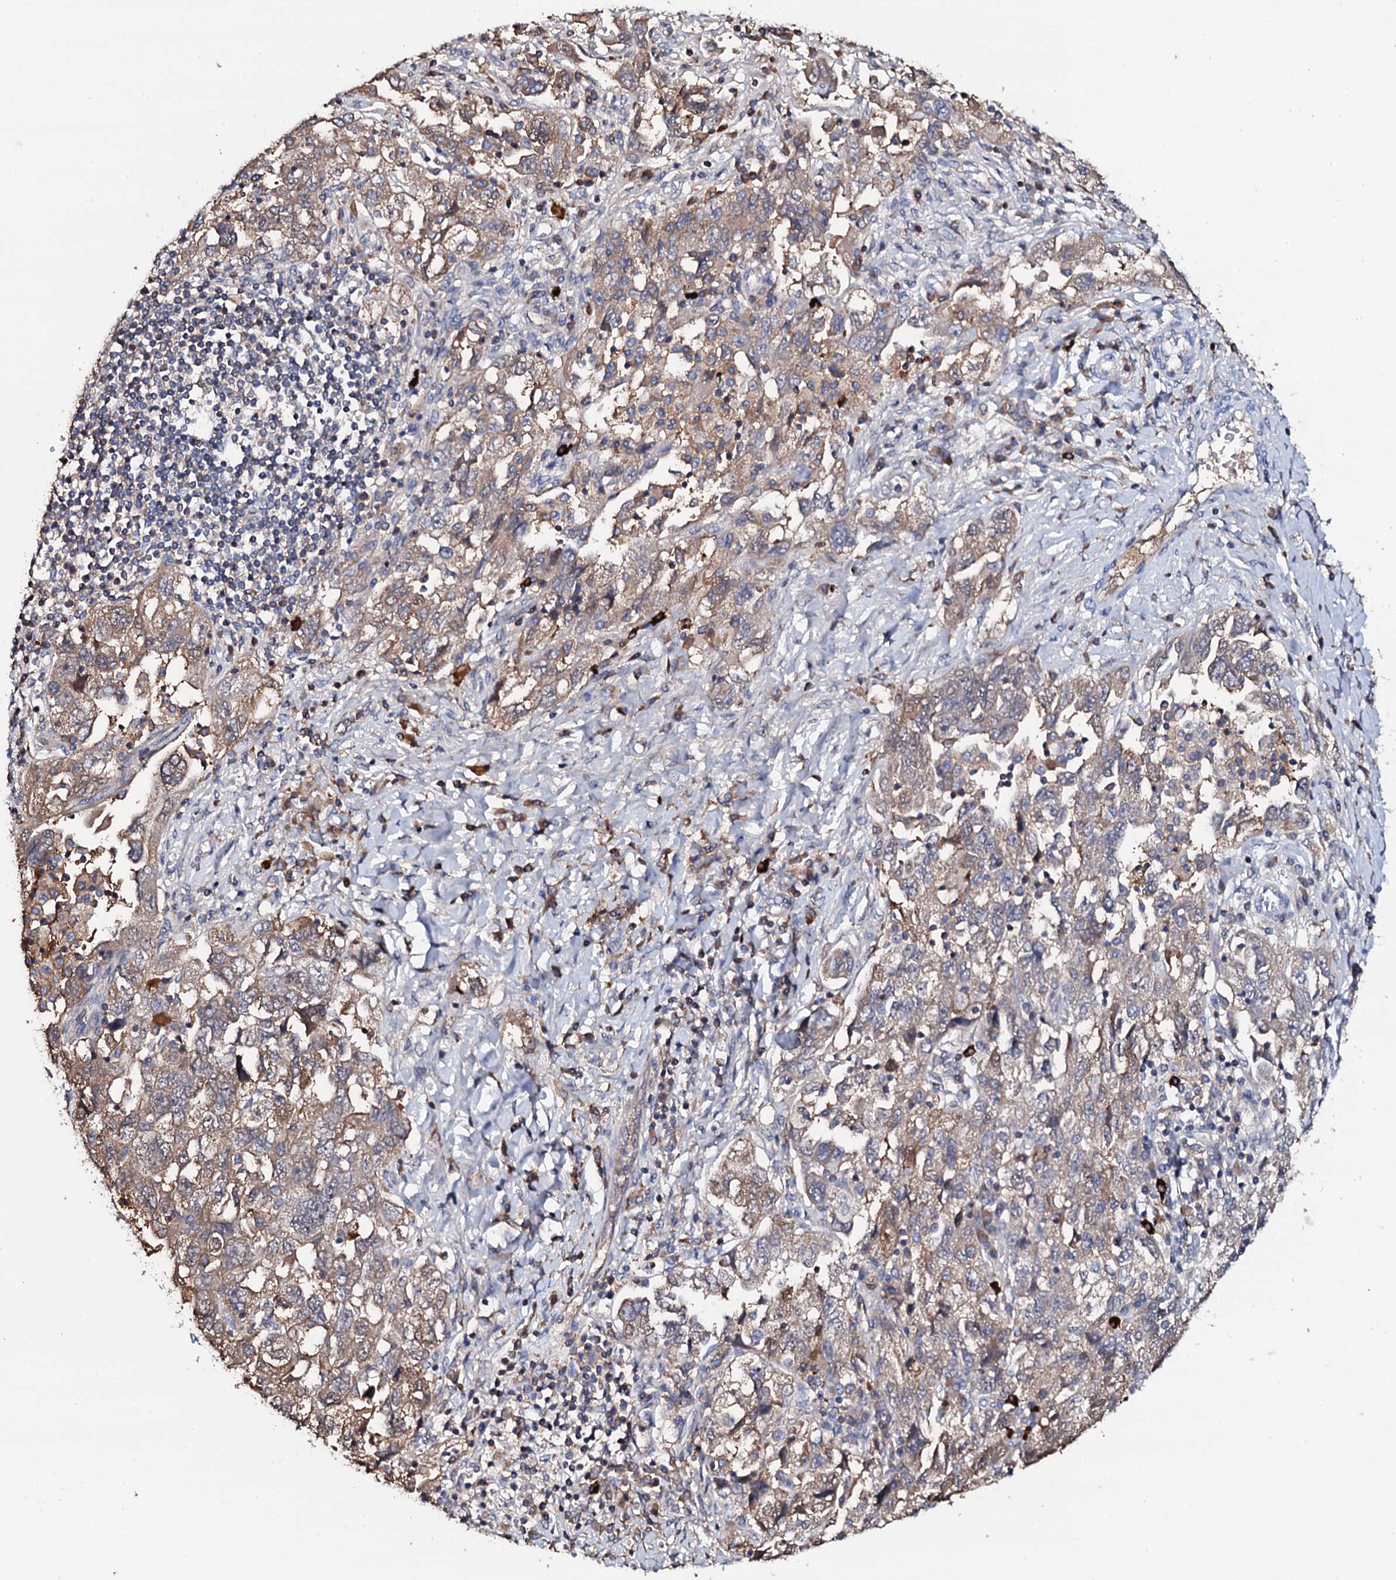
{"staining": {"intensity": "moderate", "quantity": ">75%", "location": "cytoplasmic/membranous"}, "tissue": "ovarian cancer", "cell_type": "Tumor cells", "image_type": "cancer", "snomed": [{"axis": "morphology", "description": "Carcinoma, NOS"}, {"axis": "morphology", "description": "Cystadenocarcinoma, serous, NOS"}, {"axis": "topography", "description": "Ovary"}], "caption": "Immunohistochemistry micrograph of ovarian carcinoma stained for a protein (brown), which demonstrates medium levels of moderate cytoplasmic/membranous expression in about >75% of tumor cells.", "gene": "TCAF2", "patient": {"sex": "female", "age": 69}}